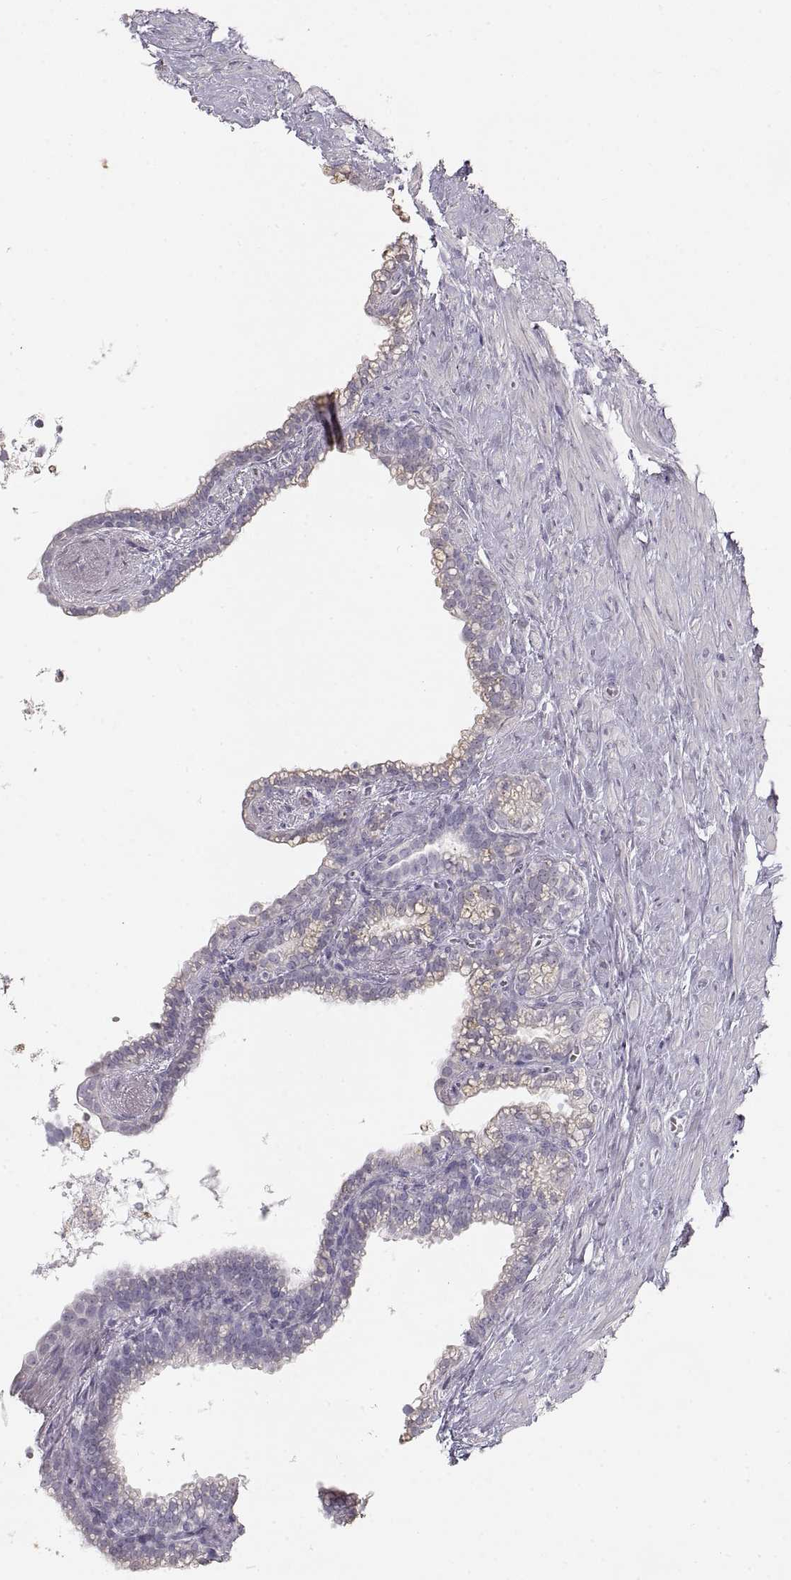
{"staining": {"intensity": "negative", "quantity": "none", "location": "none"}, "tissue": "seminal vesicle", "cell_type": "Glandular cells", "image_type": "normal", "snomed": [{"axis": "morphology", "description": "Normal tissue, NOS"}, {"axis": "morphology", "description": "Urothelial carcinoma, NOS"}, {"axis": "topography", "description": "Urinary bladder"}, {"axis": "topography", "description": "Seminal veicle"}], "caption": "Immunohistochemical staining of unremarkable seminal vesicle demonstrates no significant positivity in glandular cells.", "gene": "ZP3", "patient": {"sex": "male", "age": 76}}